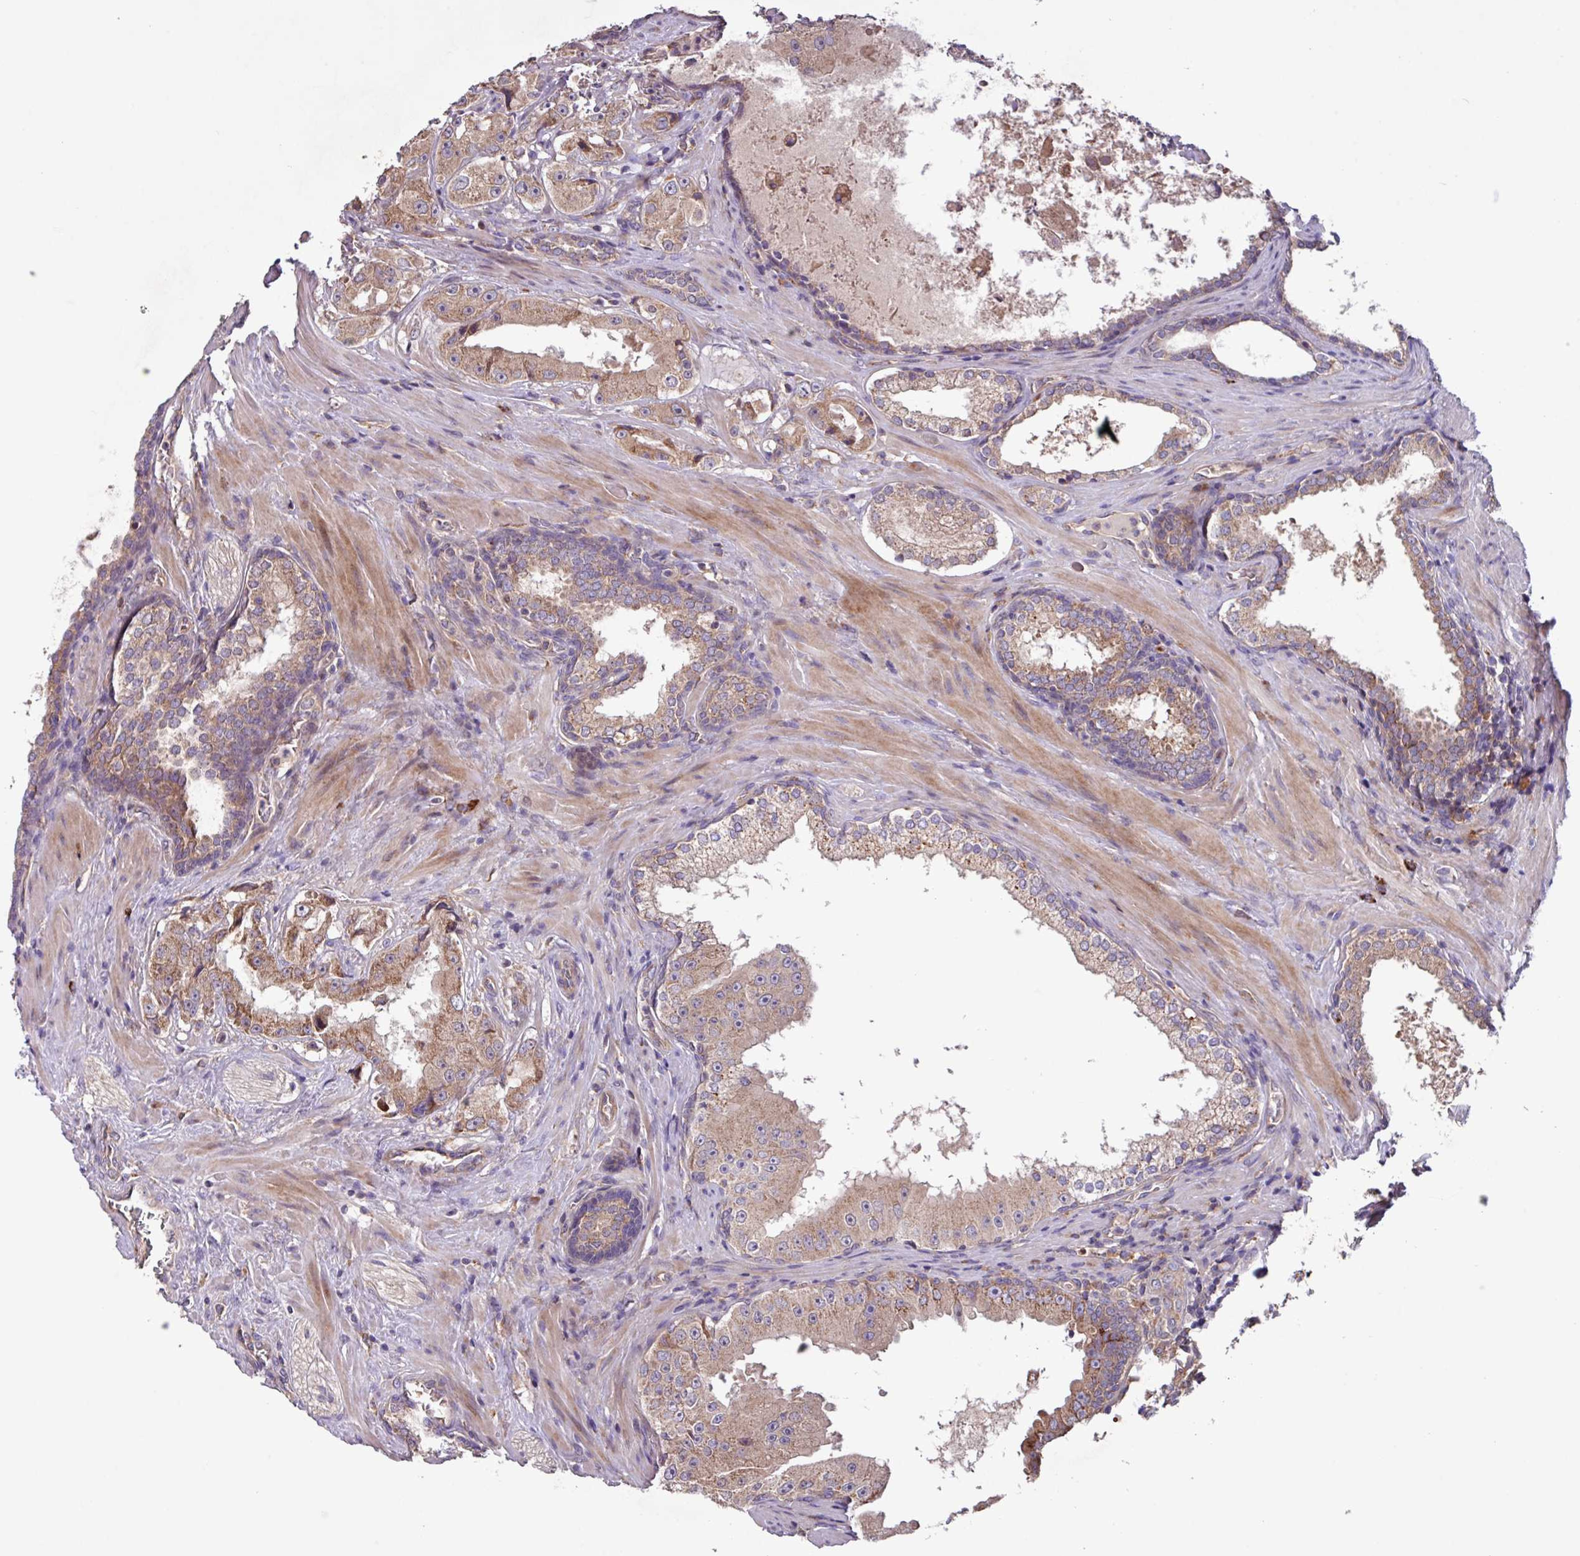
{"staining": {"intensity": "moderate", "quantity": ">75%", "location": "cytoplasmic/membranous"}, "tissue": "prostate cancer", "cell_type": "Tumor cells", "image_type": "cancer", "snomed": [{"axis": "morphology", "description": "Adenocarcinoma, High grade"}, {"axis": "topography", "description": "Prostate"}], "caption": "Prostate cancer (high-grade adenocarcinoma) stained with DAB IHC shows medium levels of moderate cytoplasmic/membranous staining in about >75% of tumor cells.", "gene": "PTPRQ", "patient": {"sex": "male", "age": 73}}